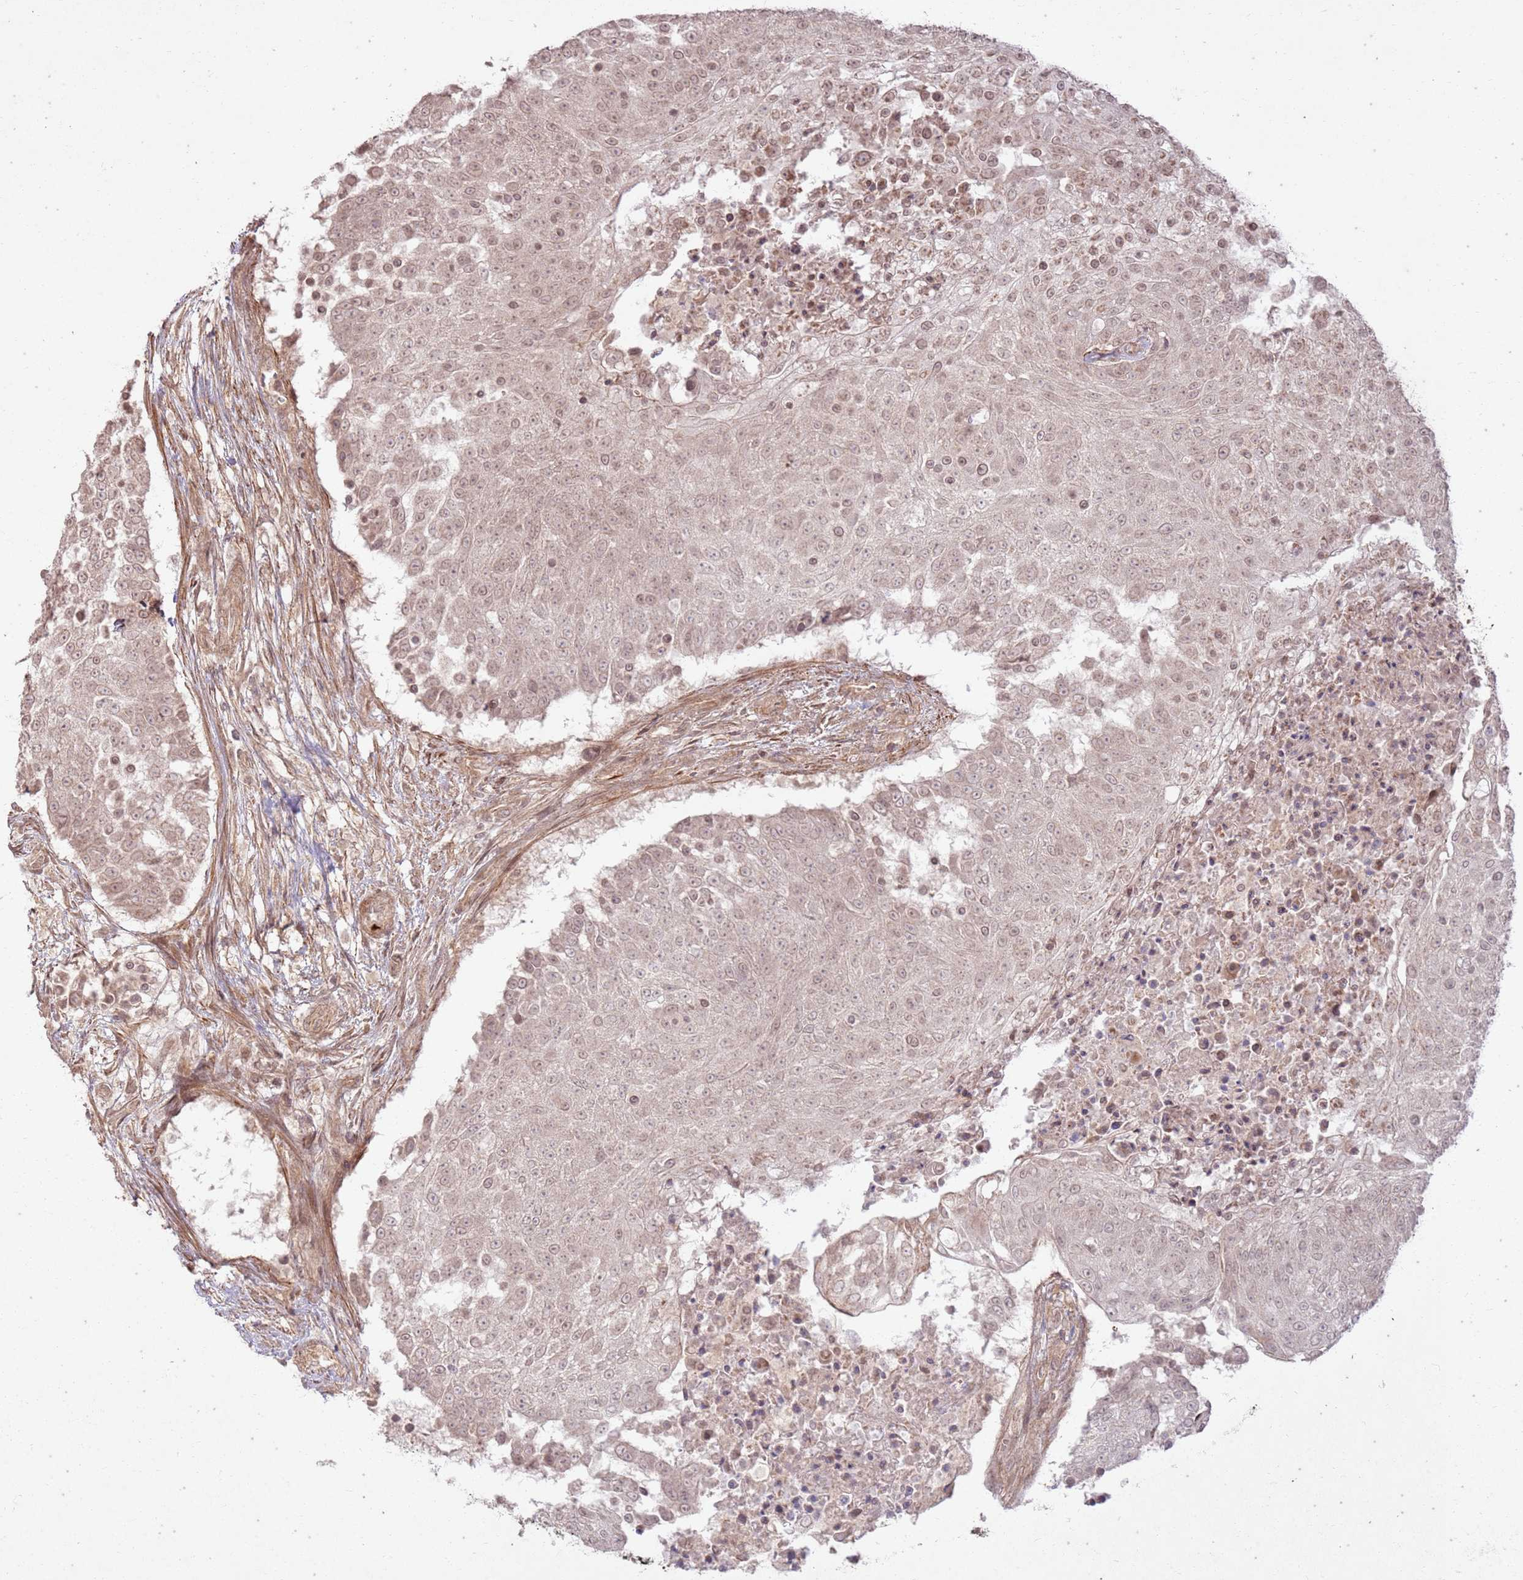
{"staining": {"intensity": "weak", "quantity": ">75%", "location": "nuclear"}, "tissue": "urothelial cancer", "cell_type": "Tumor cells", "image_type": "cancer", "snomed": [{"axis": "morphology", "description": "Urothelial carcinoma, High grade"}, {"axis": "topography", "description": "Urinary bladder"}], "caption": "Protein staining shows weak nuclear staining in approximately >75% of tumor cells in urothelial cancer. (Brightfield microscopy of DAB IHC at high magnification).", "gene": "ZNF623", "patient": {"sex": "female", "age": 63}}